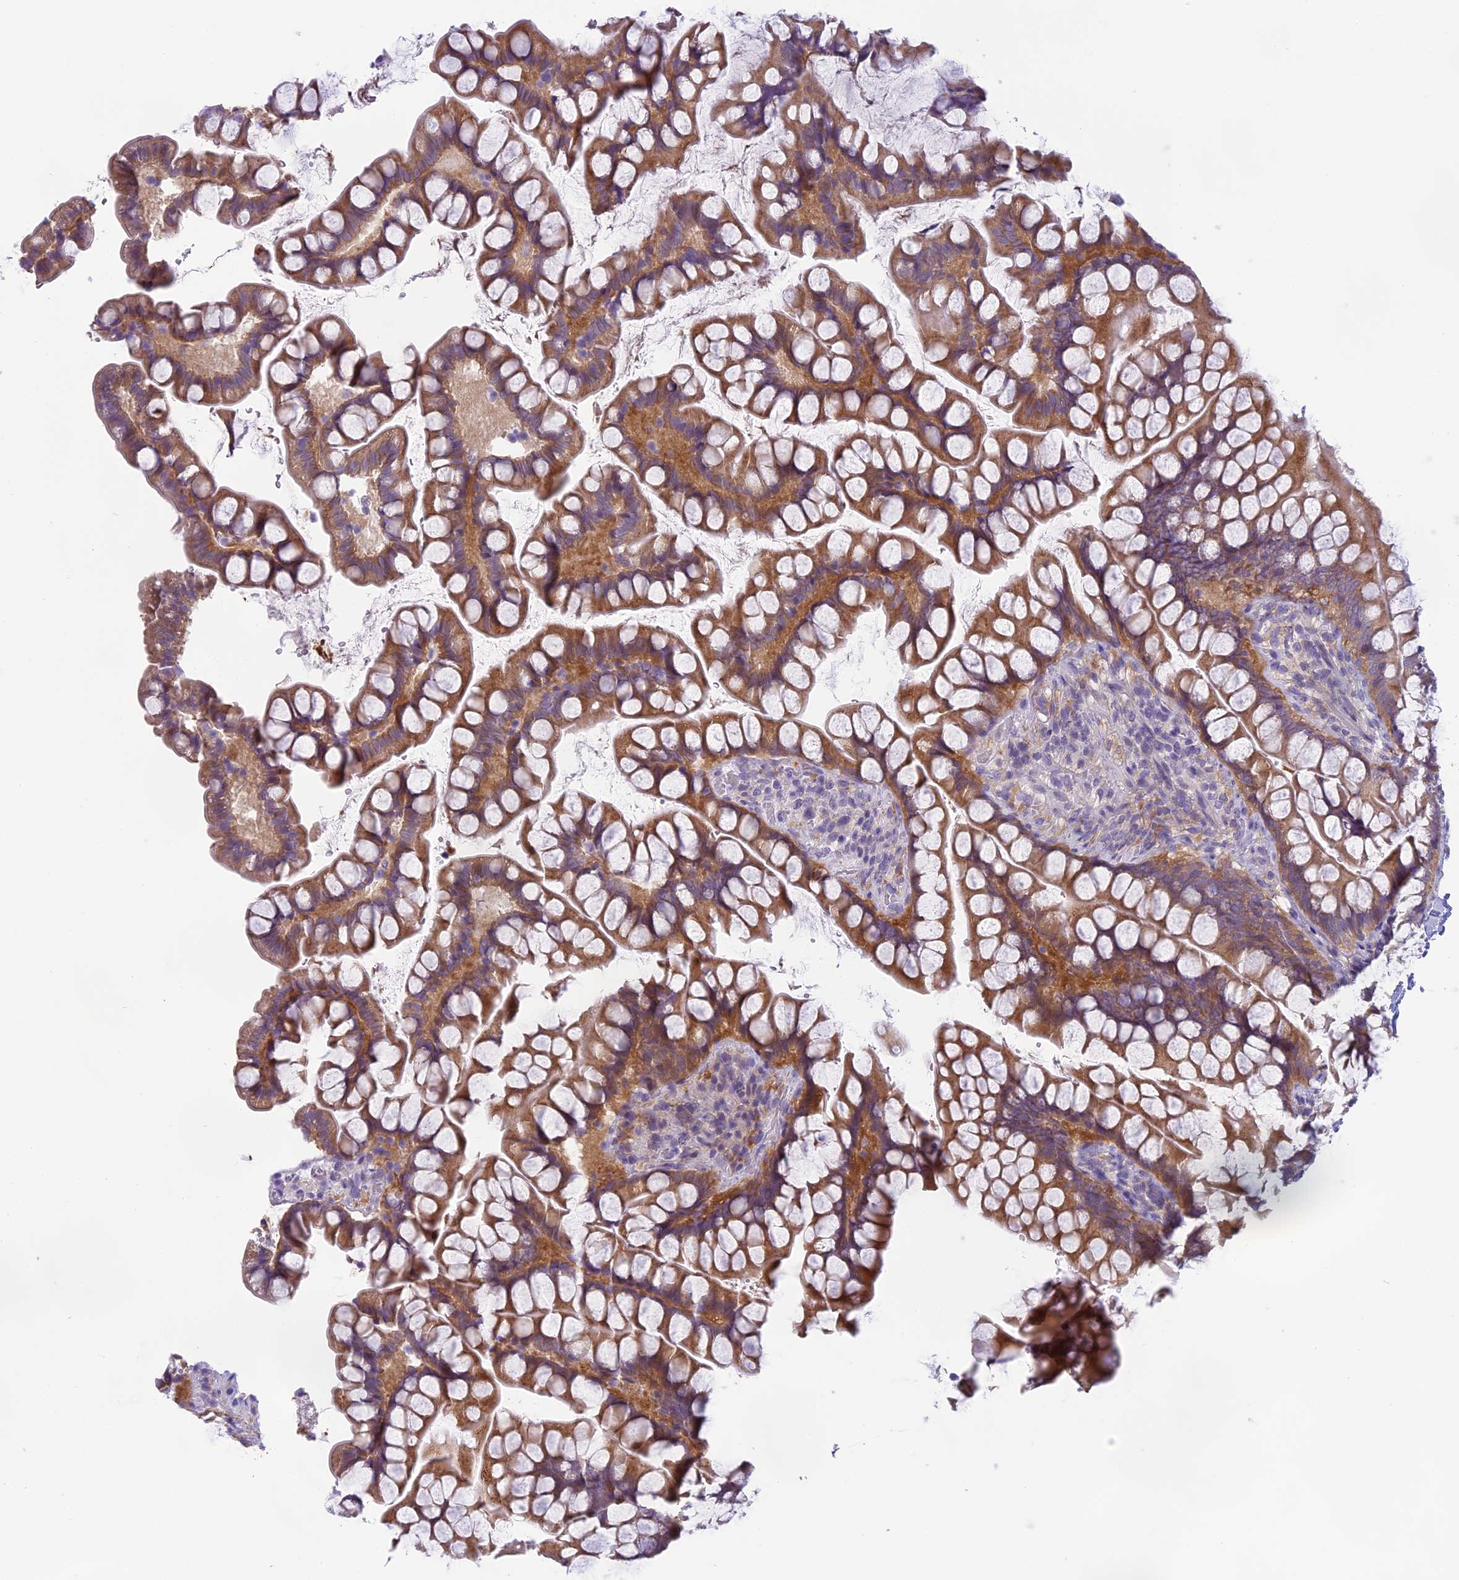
{"staining": {"intensity": "moderate", "quantity": ">75%", "location": "cytoplasmic/membranous"}, "tissue": "small intestine", "cell_type": "Glandular cells", "image_type": "normal", "snomed": [{"axis": "morphology", "description": "Normal tissue, NOS"}, {"axis": "topography", "description": "Small intestine"}], "caption": "Normal small intestine reveals moderate cytoplasmic/membranous positivity in approximately >75% of glandular cells, visualized by immunohistochemistry.", "gene": "ARHGEF37", "patient": {"sex": "male", "age": 70}}